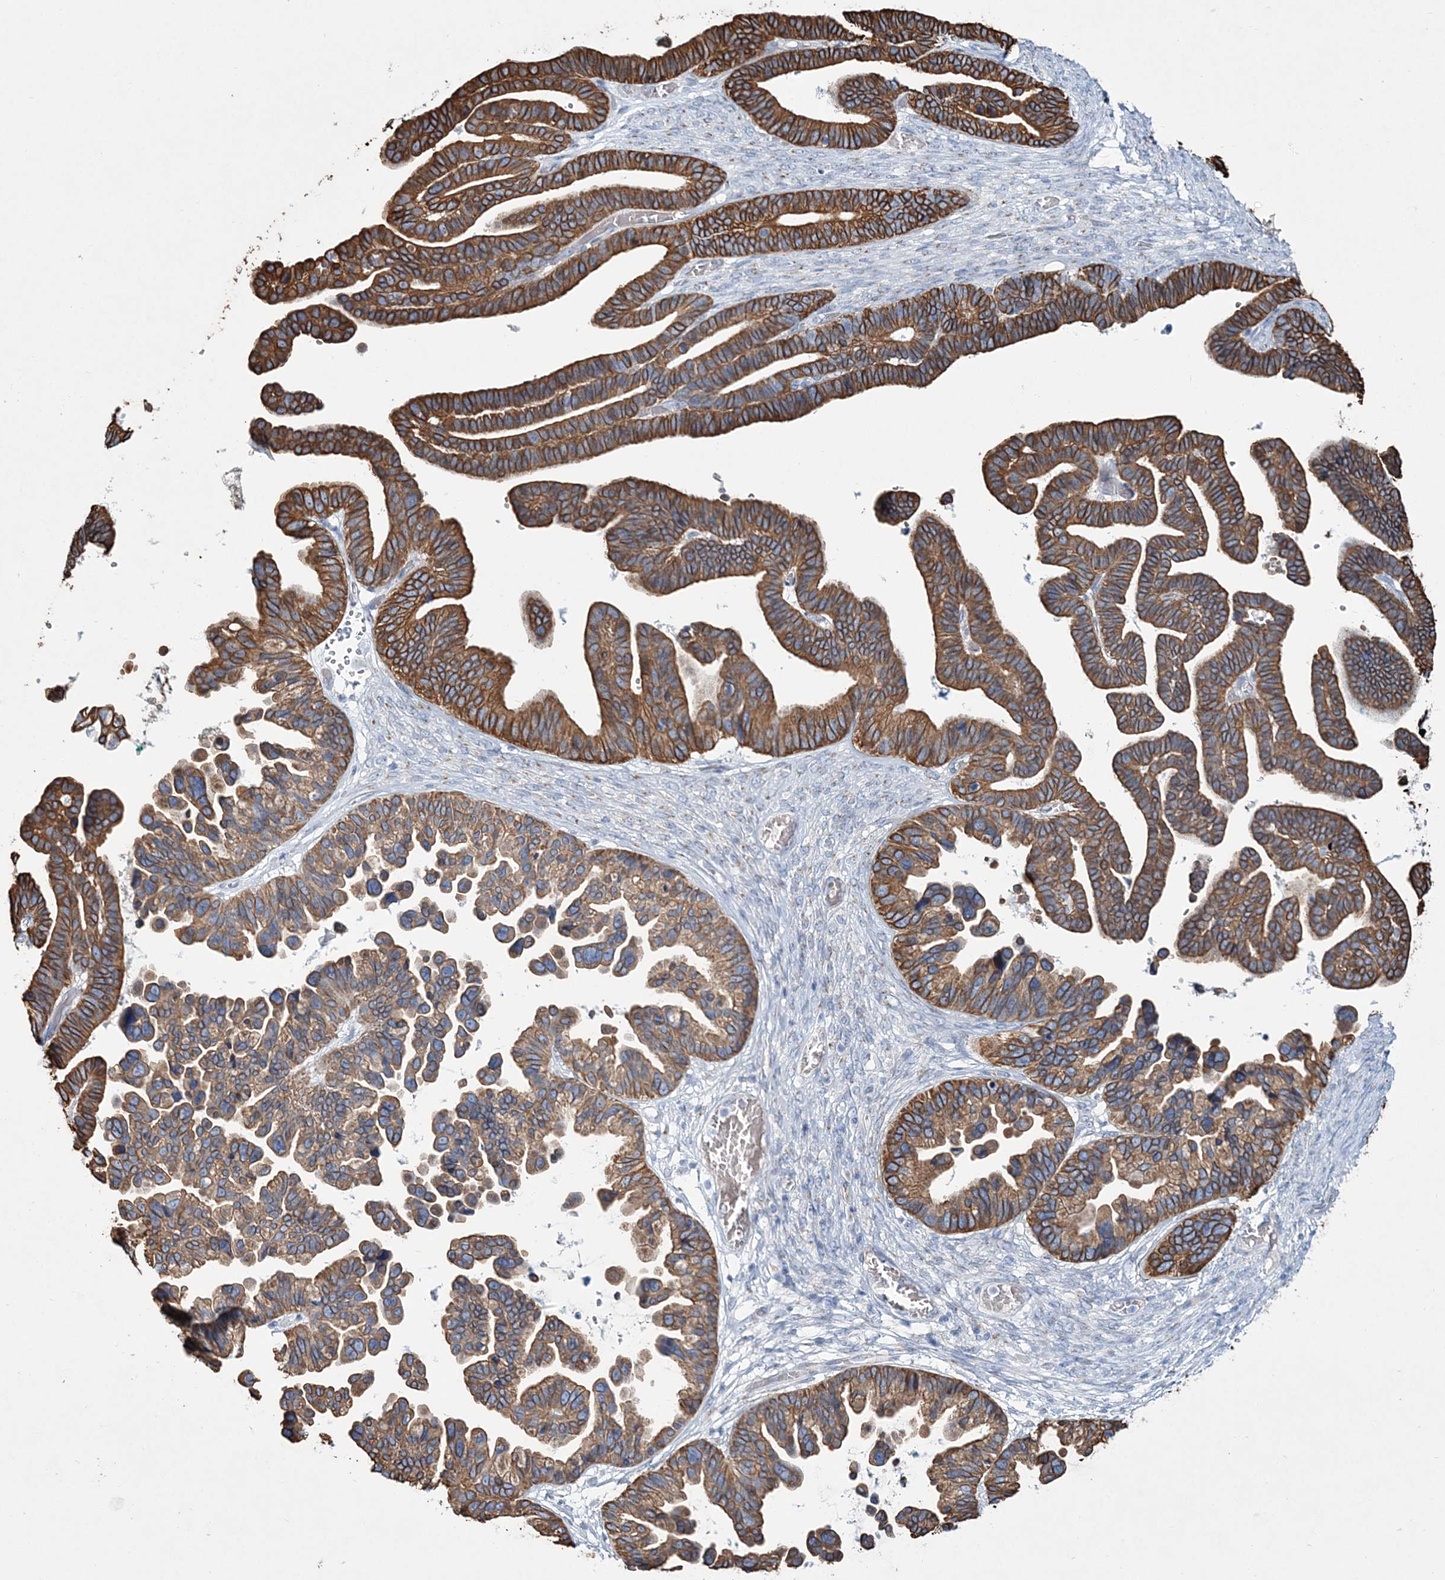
{"staining": {"intensity": "strong", "quantity": ">75%", "location": "cytoplasmic/membranous"}, "tissue": "ovarian cancer", "cell_type": "Tumor cells", "image_type": "cancer", "snomed": [{"axis": "morphology", "description": "Cystadenocarcinoma, serous, NOS"}, {"axis": "topography", "description": "Ovary"}], "caption": "The immunohistochemical stain highlights strong cytoplasmic/membranous staining in tumor cells of ovarian cancer tissue.", "gene": "ADGRL1", "patient": {"sex": "female", "age": 56}}